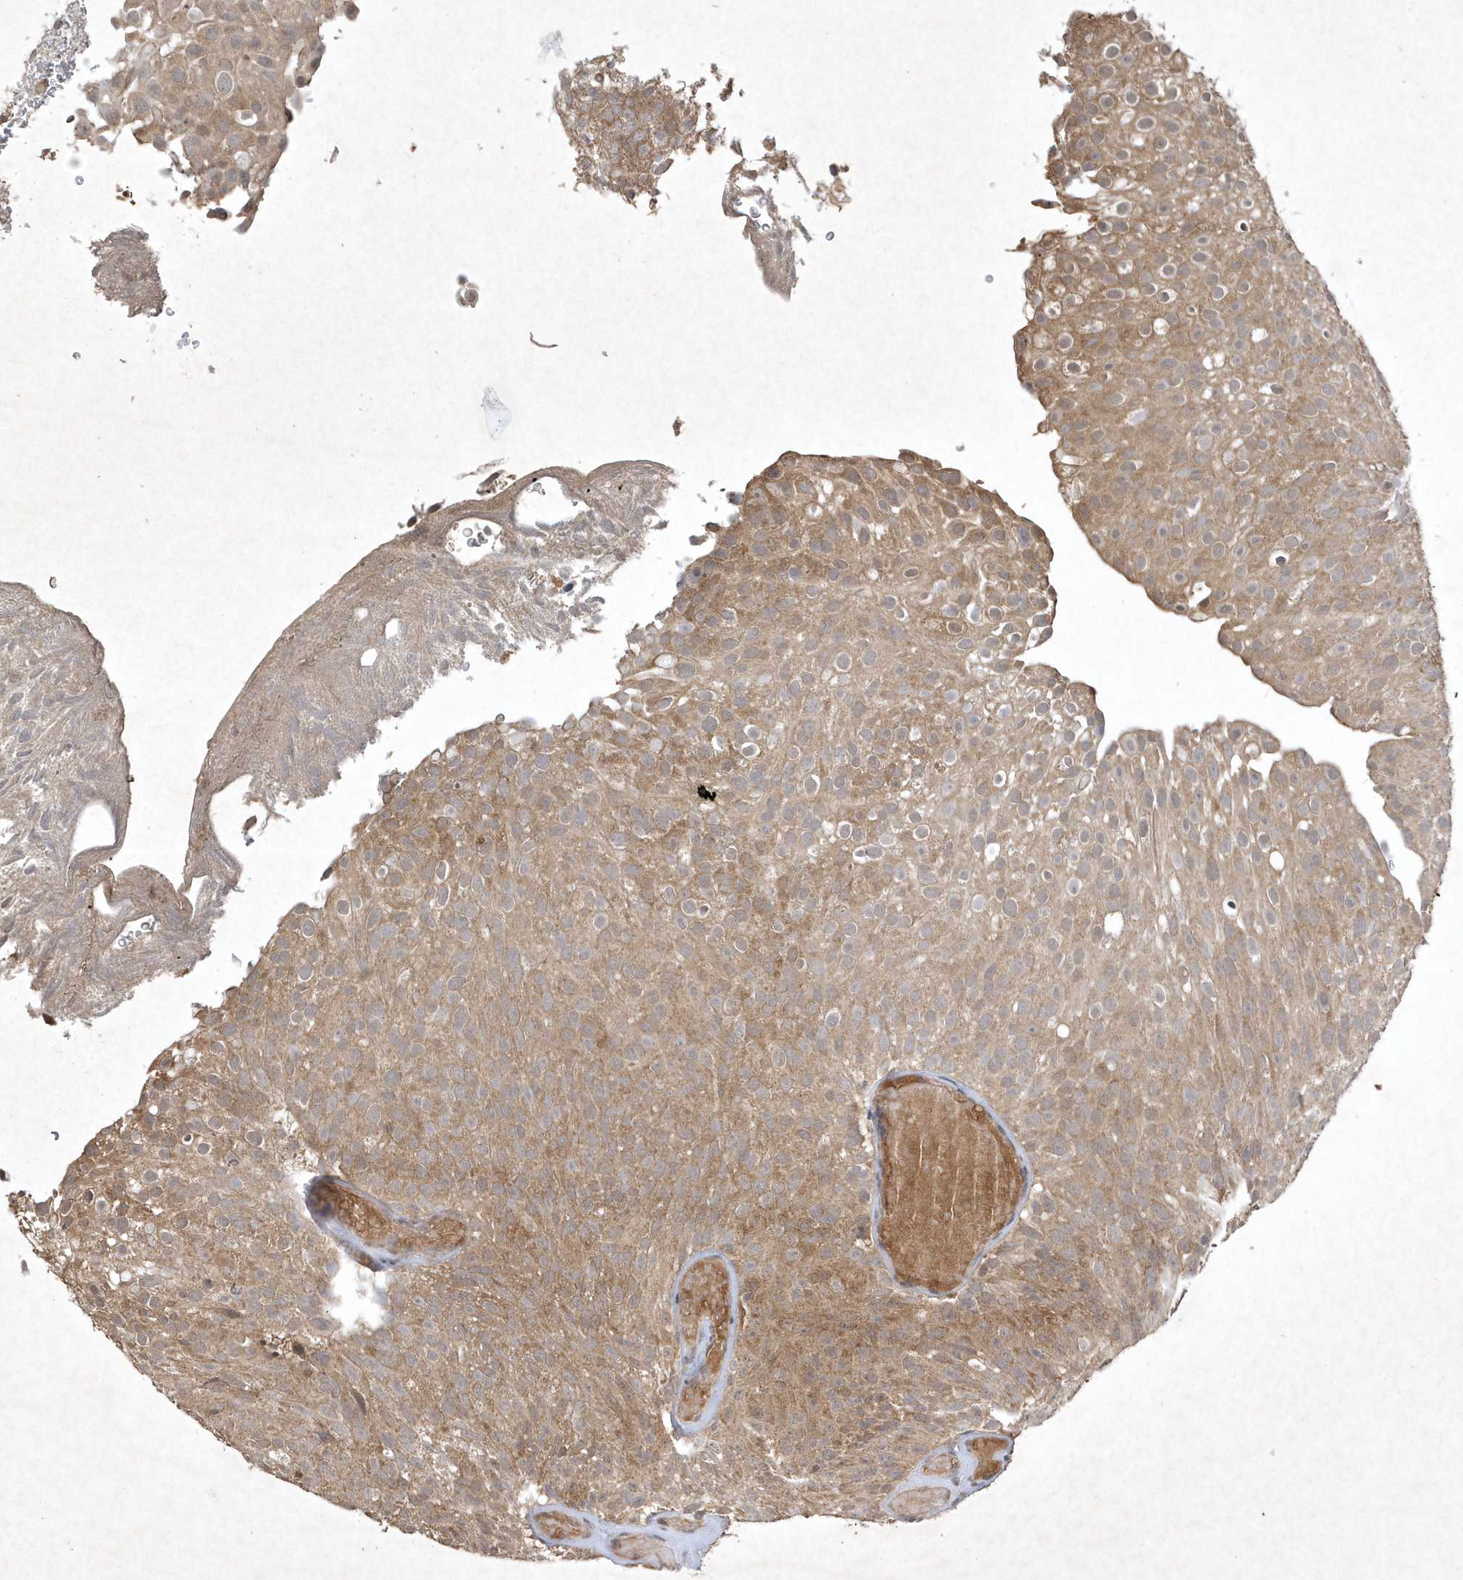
{"staining": {"intensity": "moderate", "quantity": ">75%", "location": "cytoplasmic/membranous"}, "tissue": "urothelial cancer", "cell_type": "Tumor cells", "image_type": "cancer", "snomed": [{"axis": "morphology", "description": "Urothelial carcinoma, Low grade"}, {"axis": "topography", "description": "Urinary bladder"}], "caption": "IHC of urothelial cancer reveals medium levels of moderate cytoplasmic/membranous positivity in approximately >75% of tumor cells. The staining was performed using DAB (3,3'-diaminobenzidine), with brown indicating positive protein expression. Nuclei are stained blue with hematoxylin.", "gene": "AKR7A2", "patient": {"sex": "male", "age": 78}}